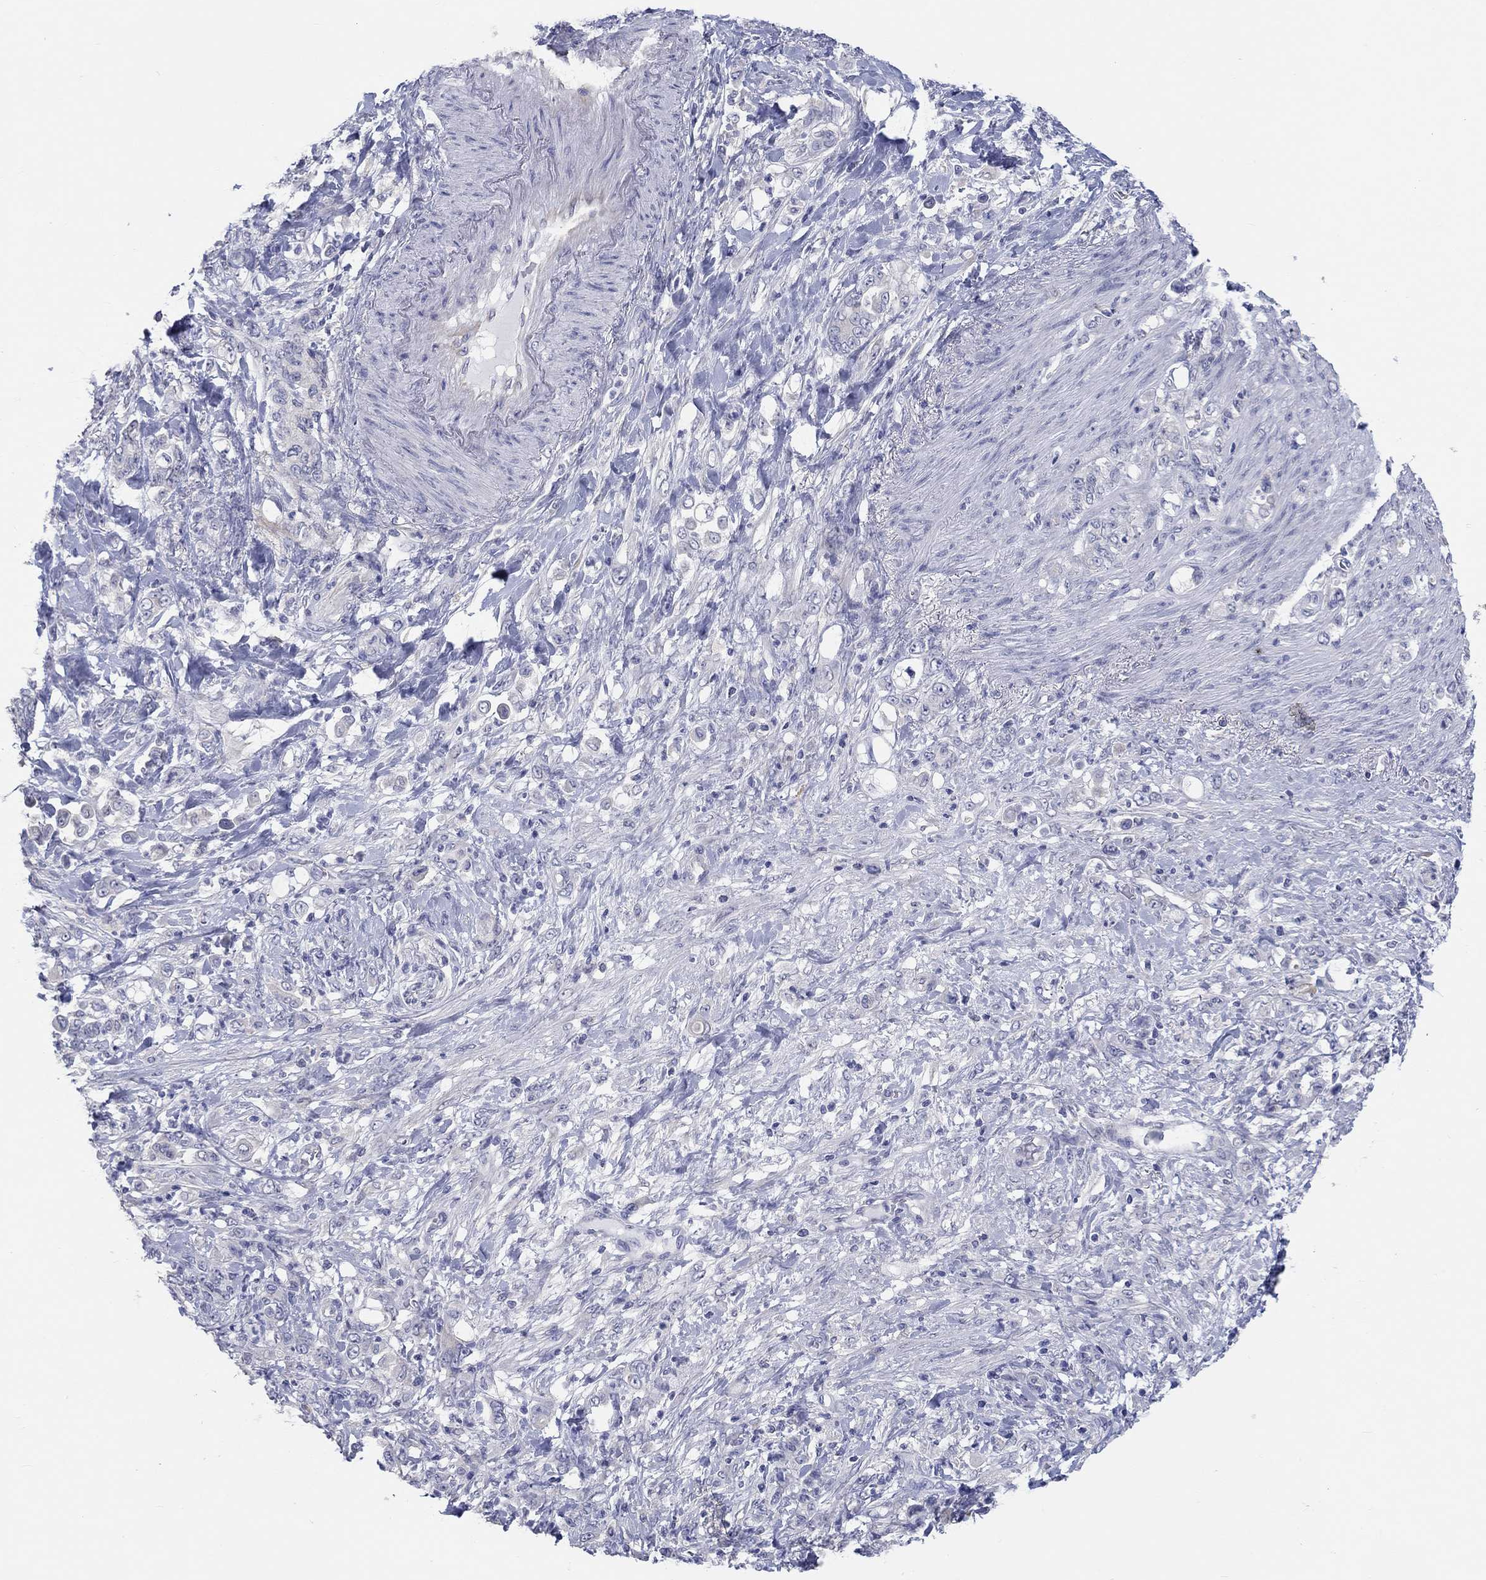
{"staining": {"intensity": "negative", "quantity": "none", "location": "none"}, "tissue": "stomach cancer", "cell_type": "Tumor cells", "image_type": "cancer", "snomed": [{"axis": "morphology", "description": "Adenocarcinoma, NOS"}, {"axis": "topography", "description": "Stomach"}], "caption": "Micrograph shows no protein positivity in tumor cells of stomach cancer tissue. (IHC, brightfield microscopy, high magnification).", "gene": "LRRC4C", "patient": {"sex": "female", "age": 79}}